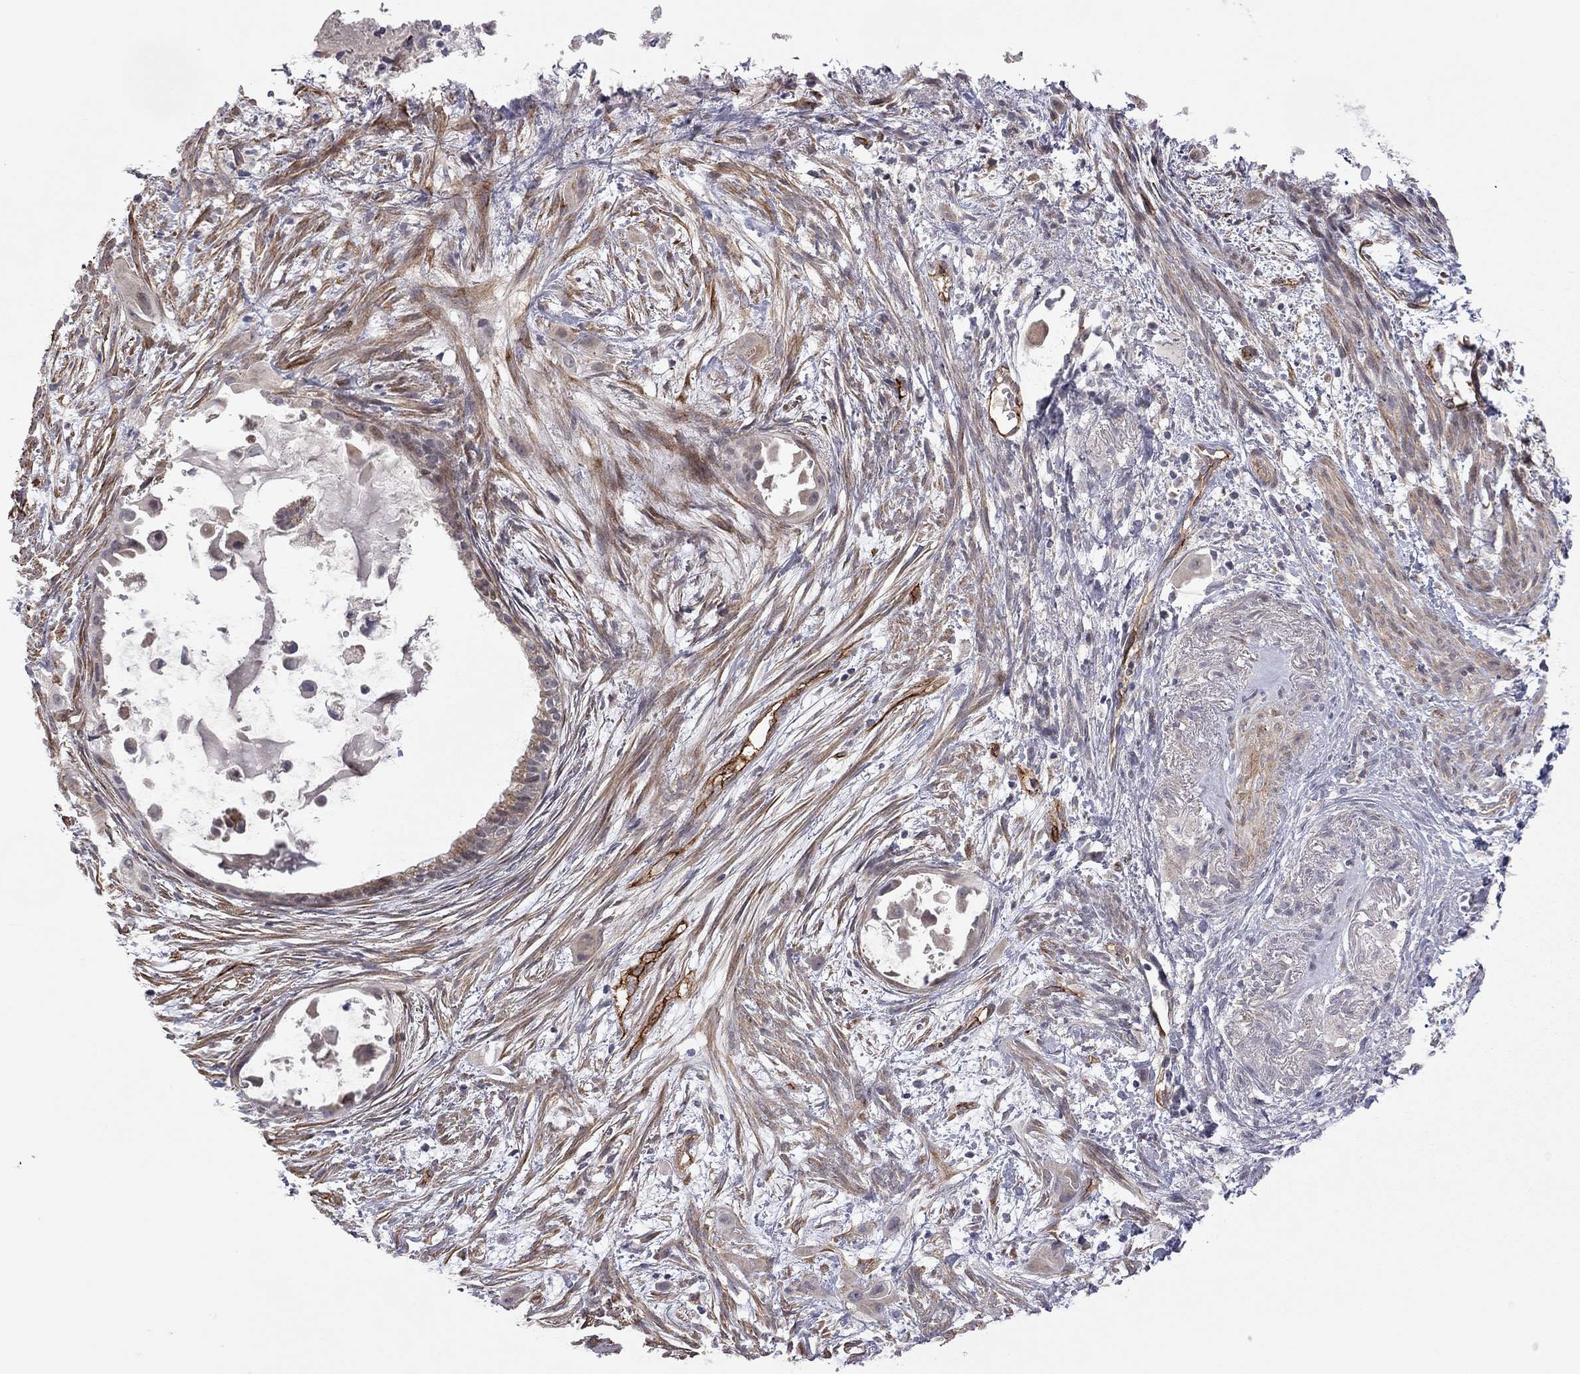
{"staining": {"intensity": "negative", "quantity": "none", "location": "none"}, "tissue": "endometrial cancer", "cell_type": "Tumor cells", "image_type": "cancer", "snomed": [{"axis": "morphology", "description": "Adenocarcinoma, NOS"}, {"axis": "topography", "description": "Endometrium"}], "caption": "Protein analysis of endometrial adenocarcinoma demonstrates no significant expression in tumor cells. Nuclei are stained in blue.", "gene": "EXOC3L2", "patient": {"sex": "female", "age": 86}}